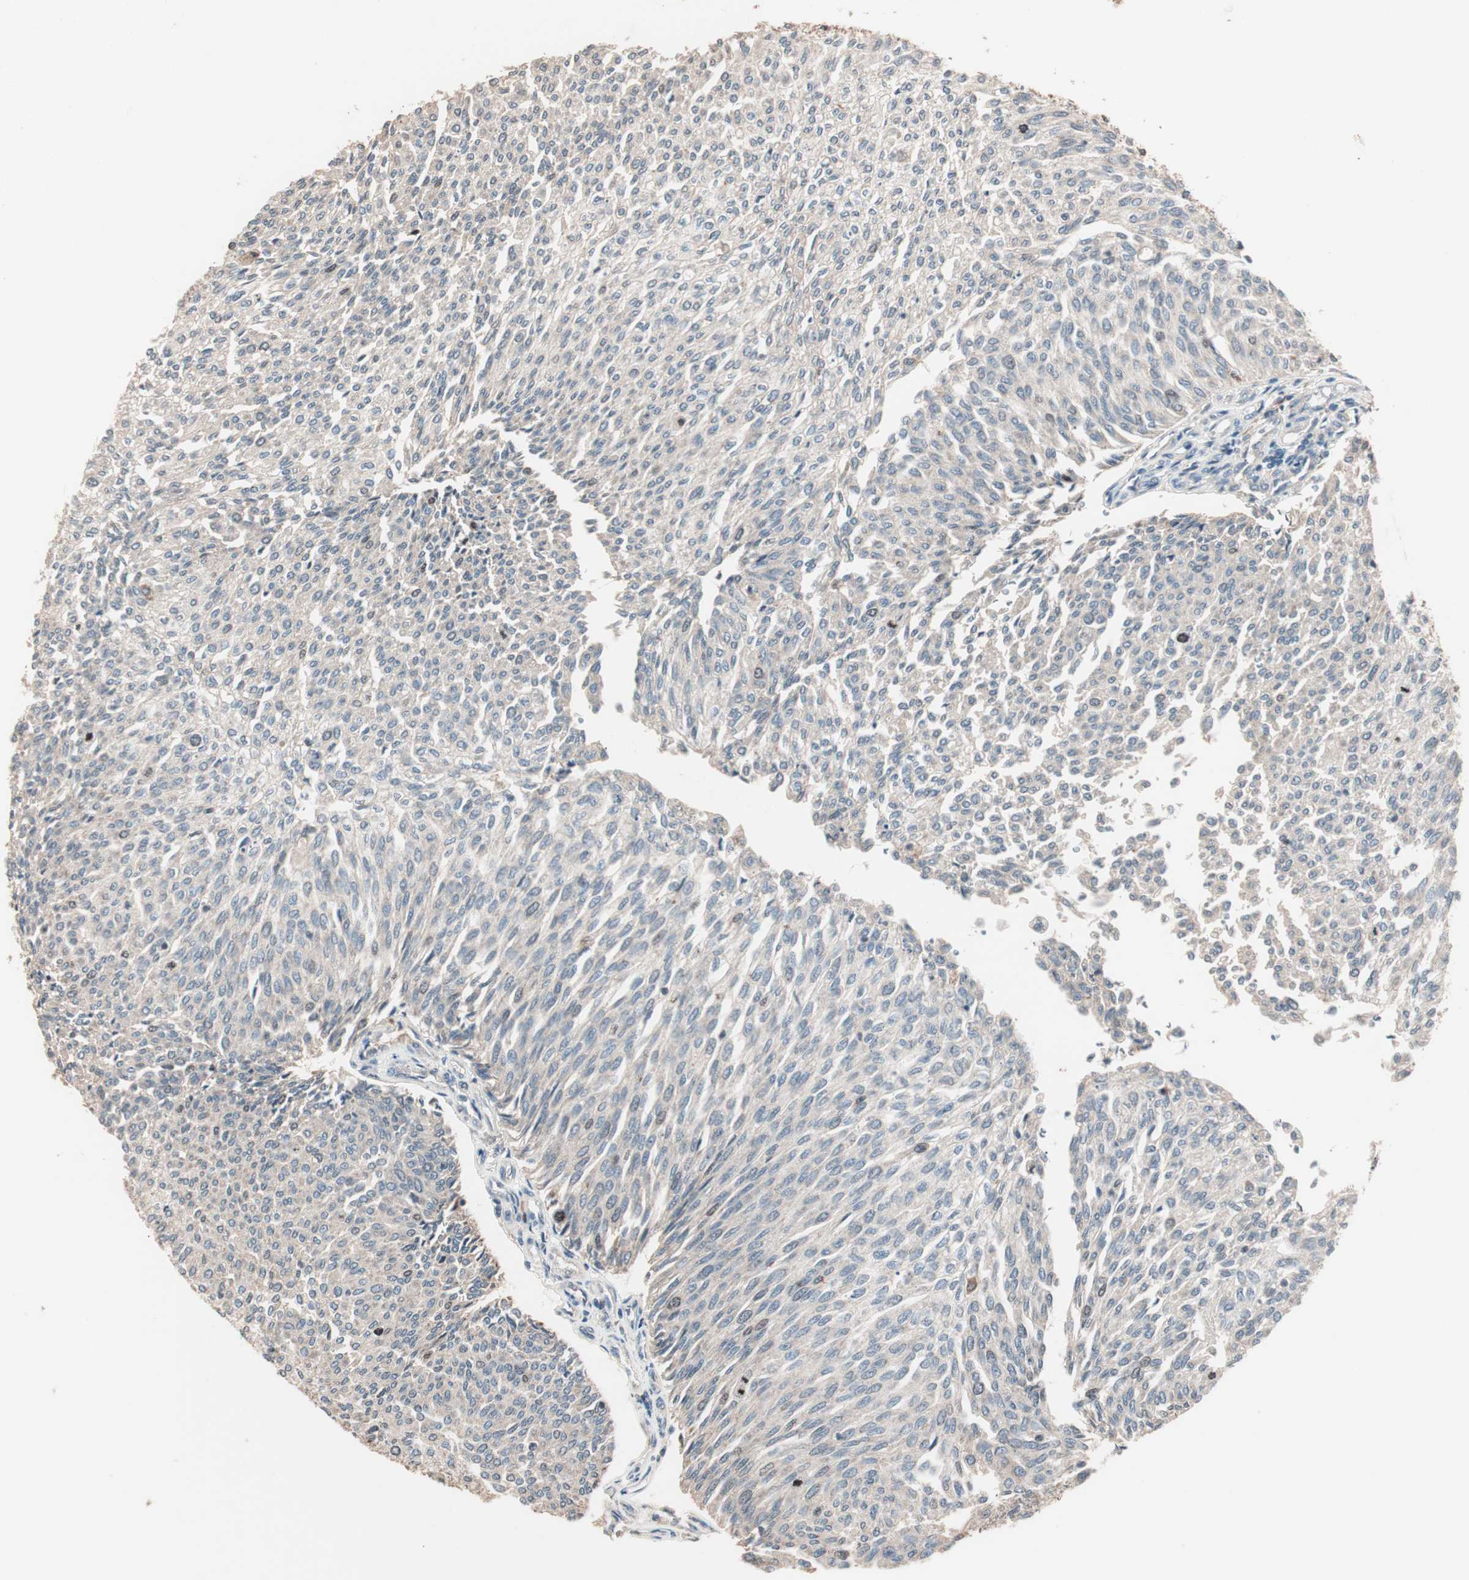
{"staining": {"intensity": "weak", "quantity": ">75%", "location": "cytoplasmic/membranous"}, "tissue": "urothelial cancer", "cell_type": "Tumor cells", "image_type": "cancer", "snomed": [{"axis": "morphology", "description": "Urothelial carcinoma, Low grade"}, {"axis": "topography", "description": "Urinary bladder"}], "caption": "Tumor cells display low levels of weak cytoplasmic/membranous staining in approximately >75% of cells in human urothelial cancer.", "gene": "NFRKB", "patient": {"sex": "female", "age": 79}}